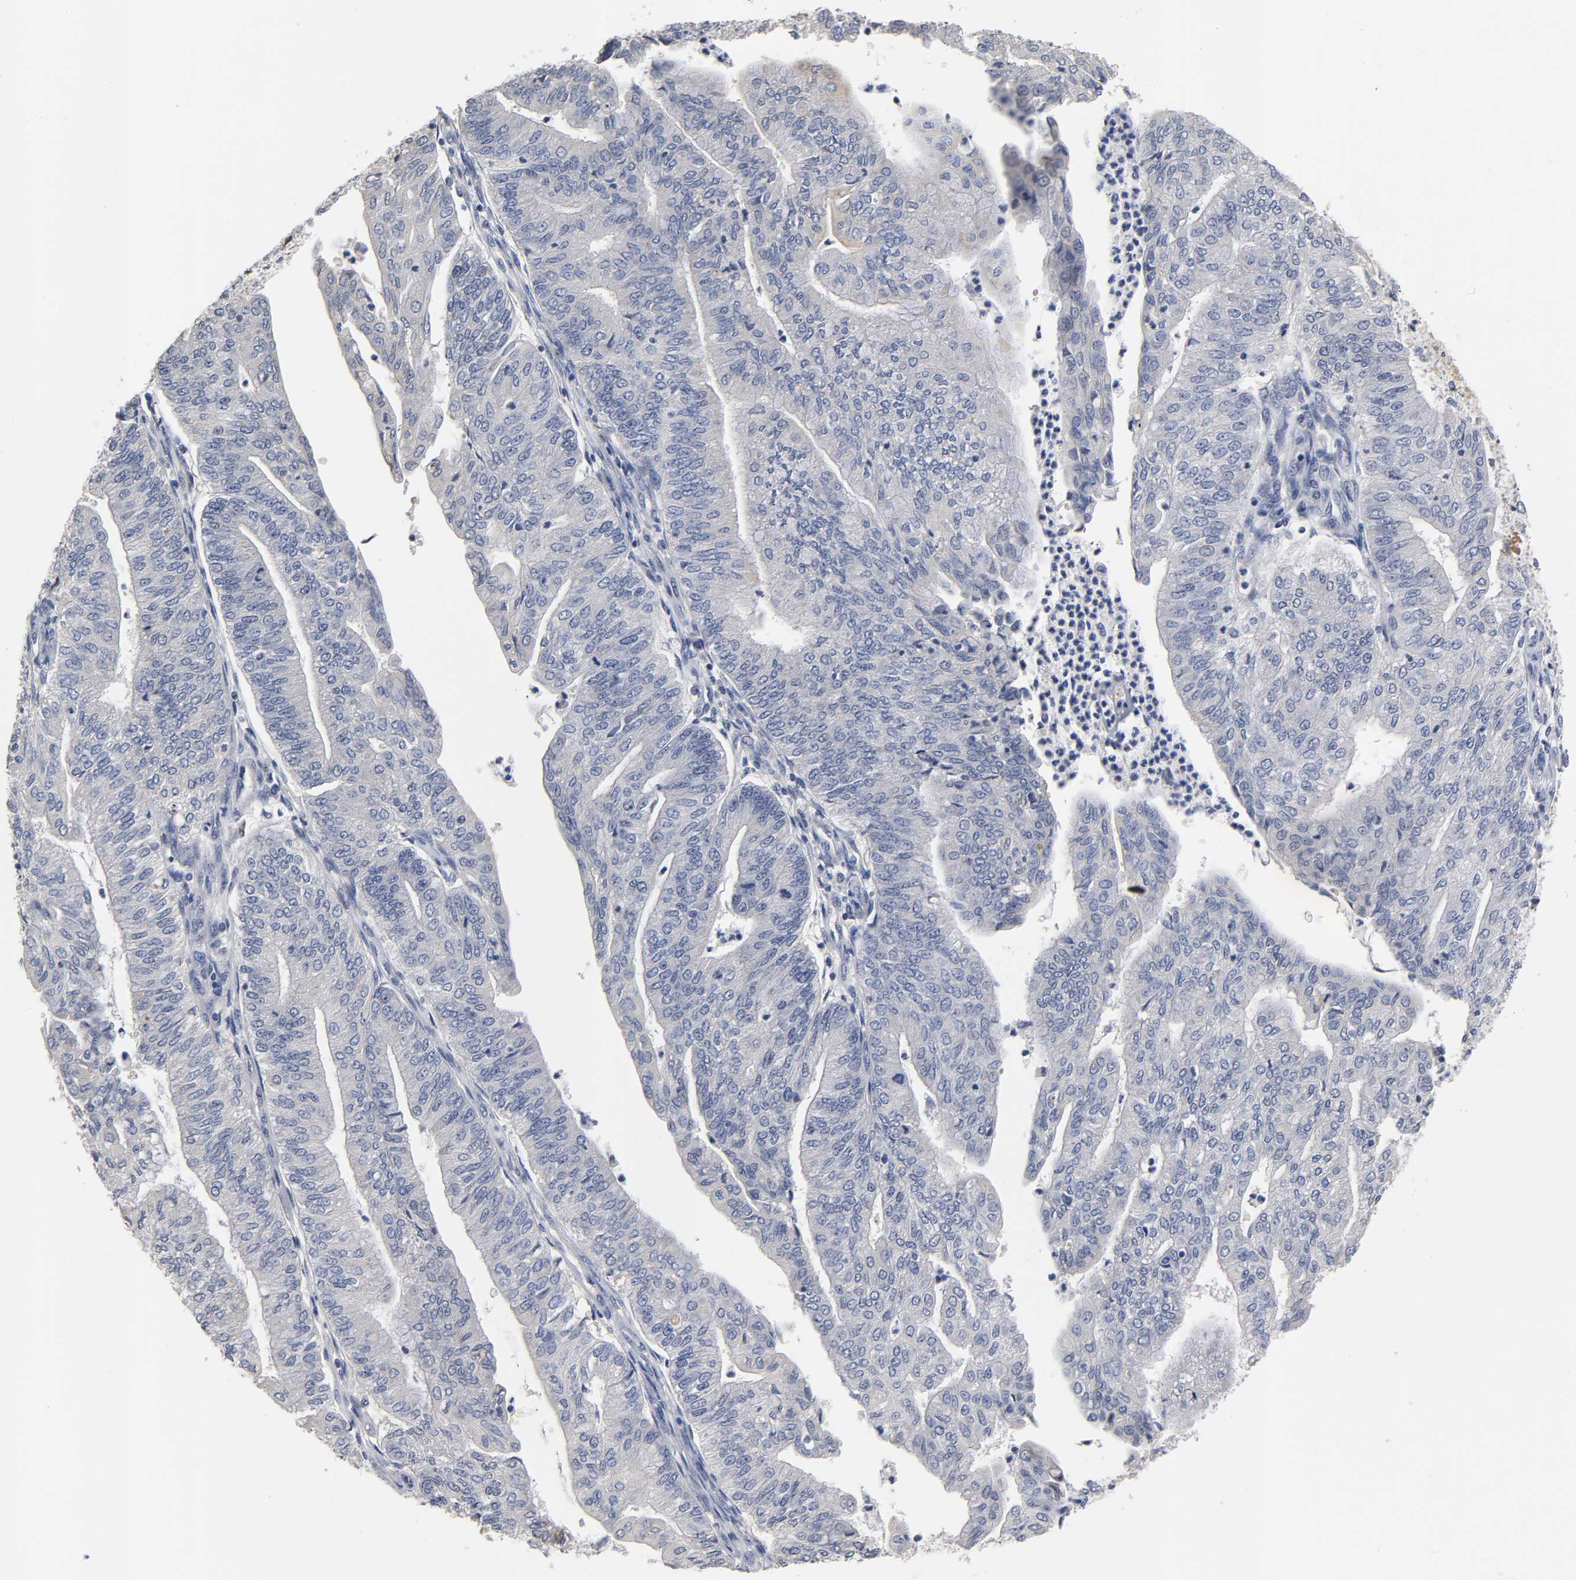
{"staining": {"intensity": "negative", "quantity": "none", "location": "none"}, "tissue": "endometrial cancer", "cell_type": "Tumor cells", "image_type": "cancer", "snomed": [{"axis": "morphology", "description": "Adenocarcinoma, NOS"}, {"axis": "topography", "description": "Endometrium"}], "caption": "There is no significant staining in tumor cells of endometrial cancer.", "gene": "OVOL1", "patient": {"sex": "female", "age": 59}}